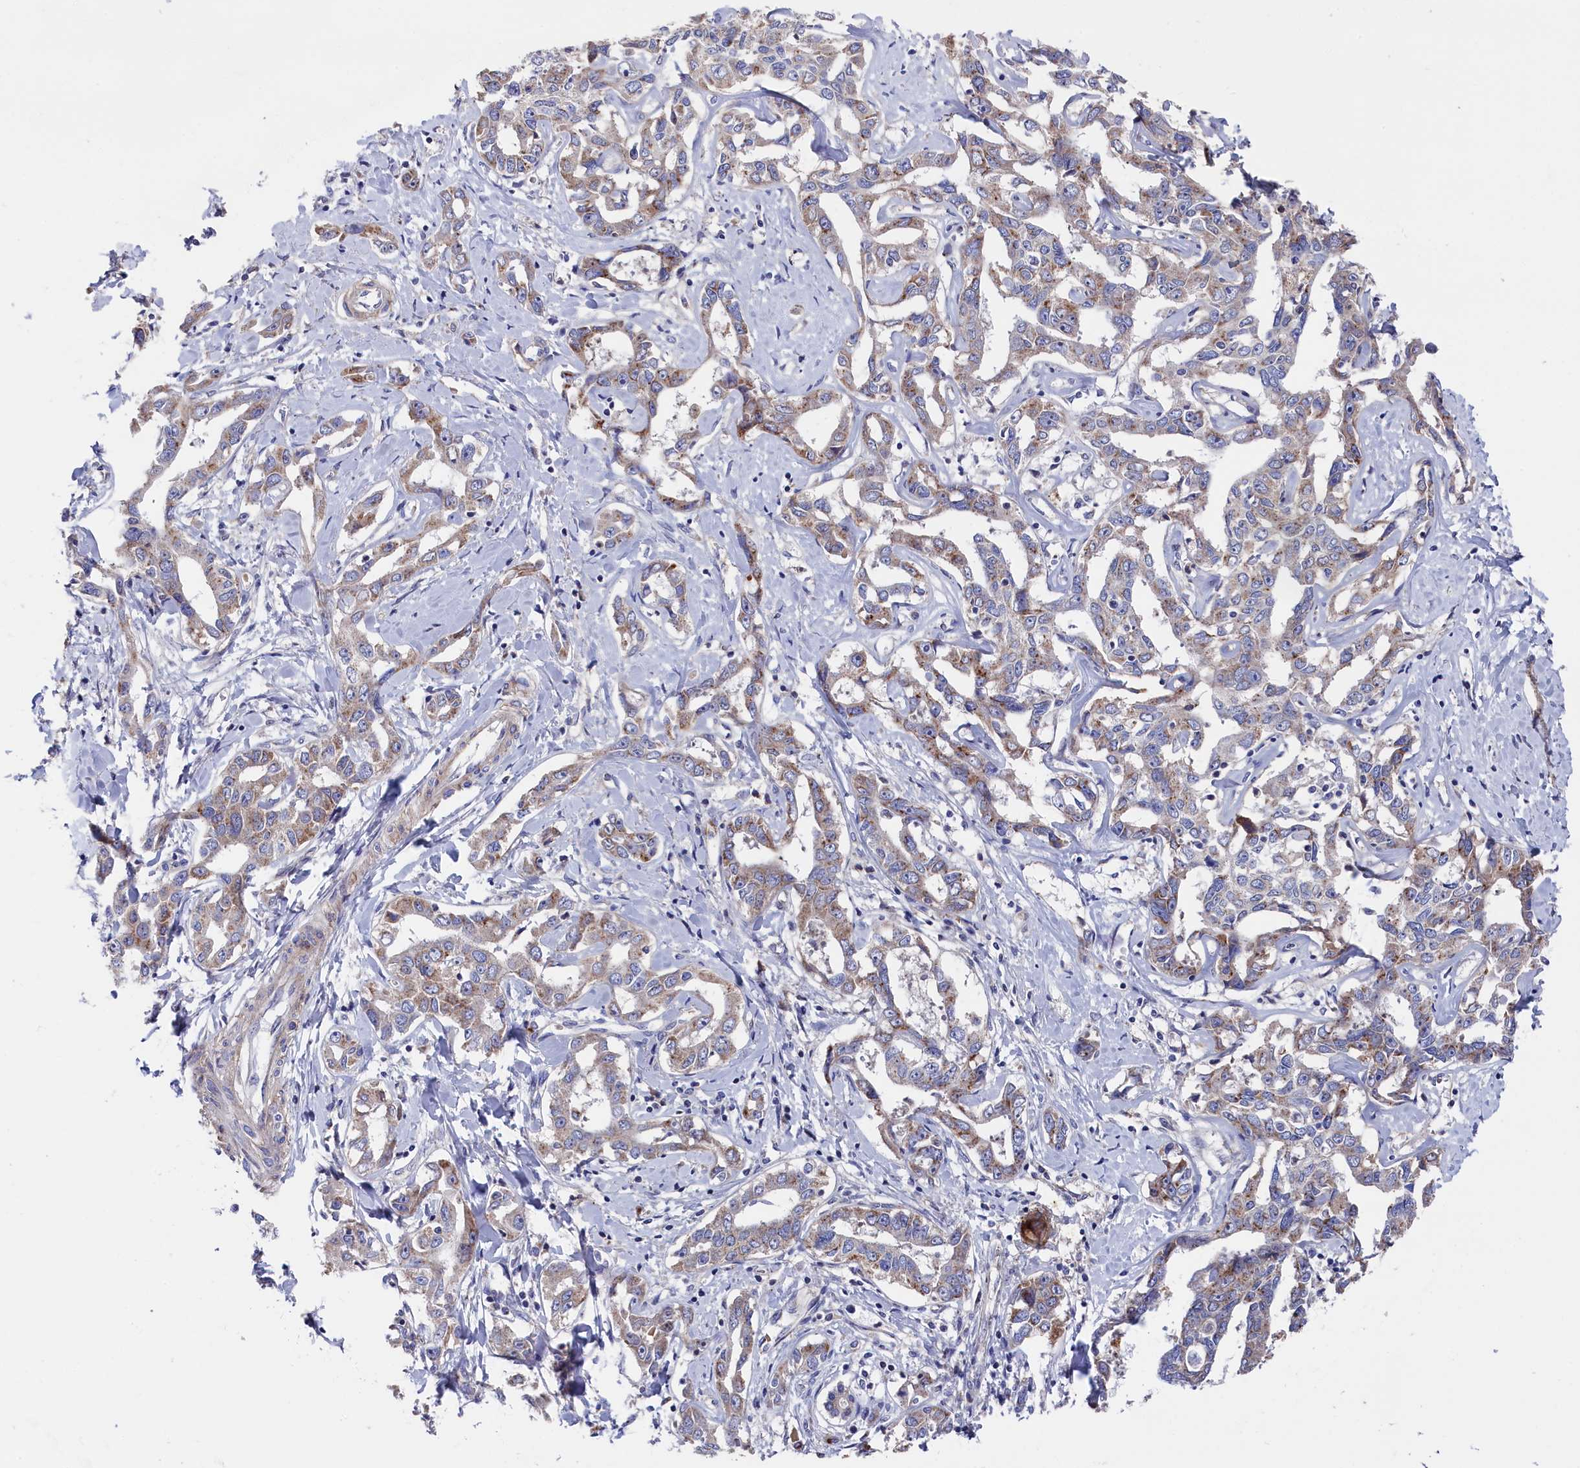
{"staining": {"intensity": "moderate", "quantity": "25%-75%", "location": "cytoplasmic/membranous"}, "tissue": "liver cancer", "cell_type": "Tumor cells", "image_type": "cancer", "snomed": [{"axis": "morphology", "description": "Cholangiocarcinoma"}, {"axis": "topography", "description": "Liver"}], "caption": "Moderate cytoplasmic/membranous expression for a protein is identified in approximately 25%-75% of tumor cells of liver cancer using IHC.", "gene": "GPR108", "patient": {"sex": "male", "age": 59}}